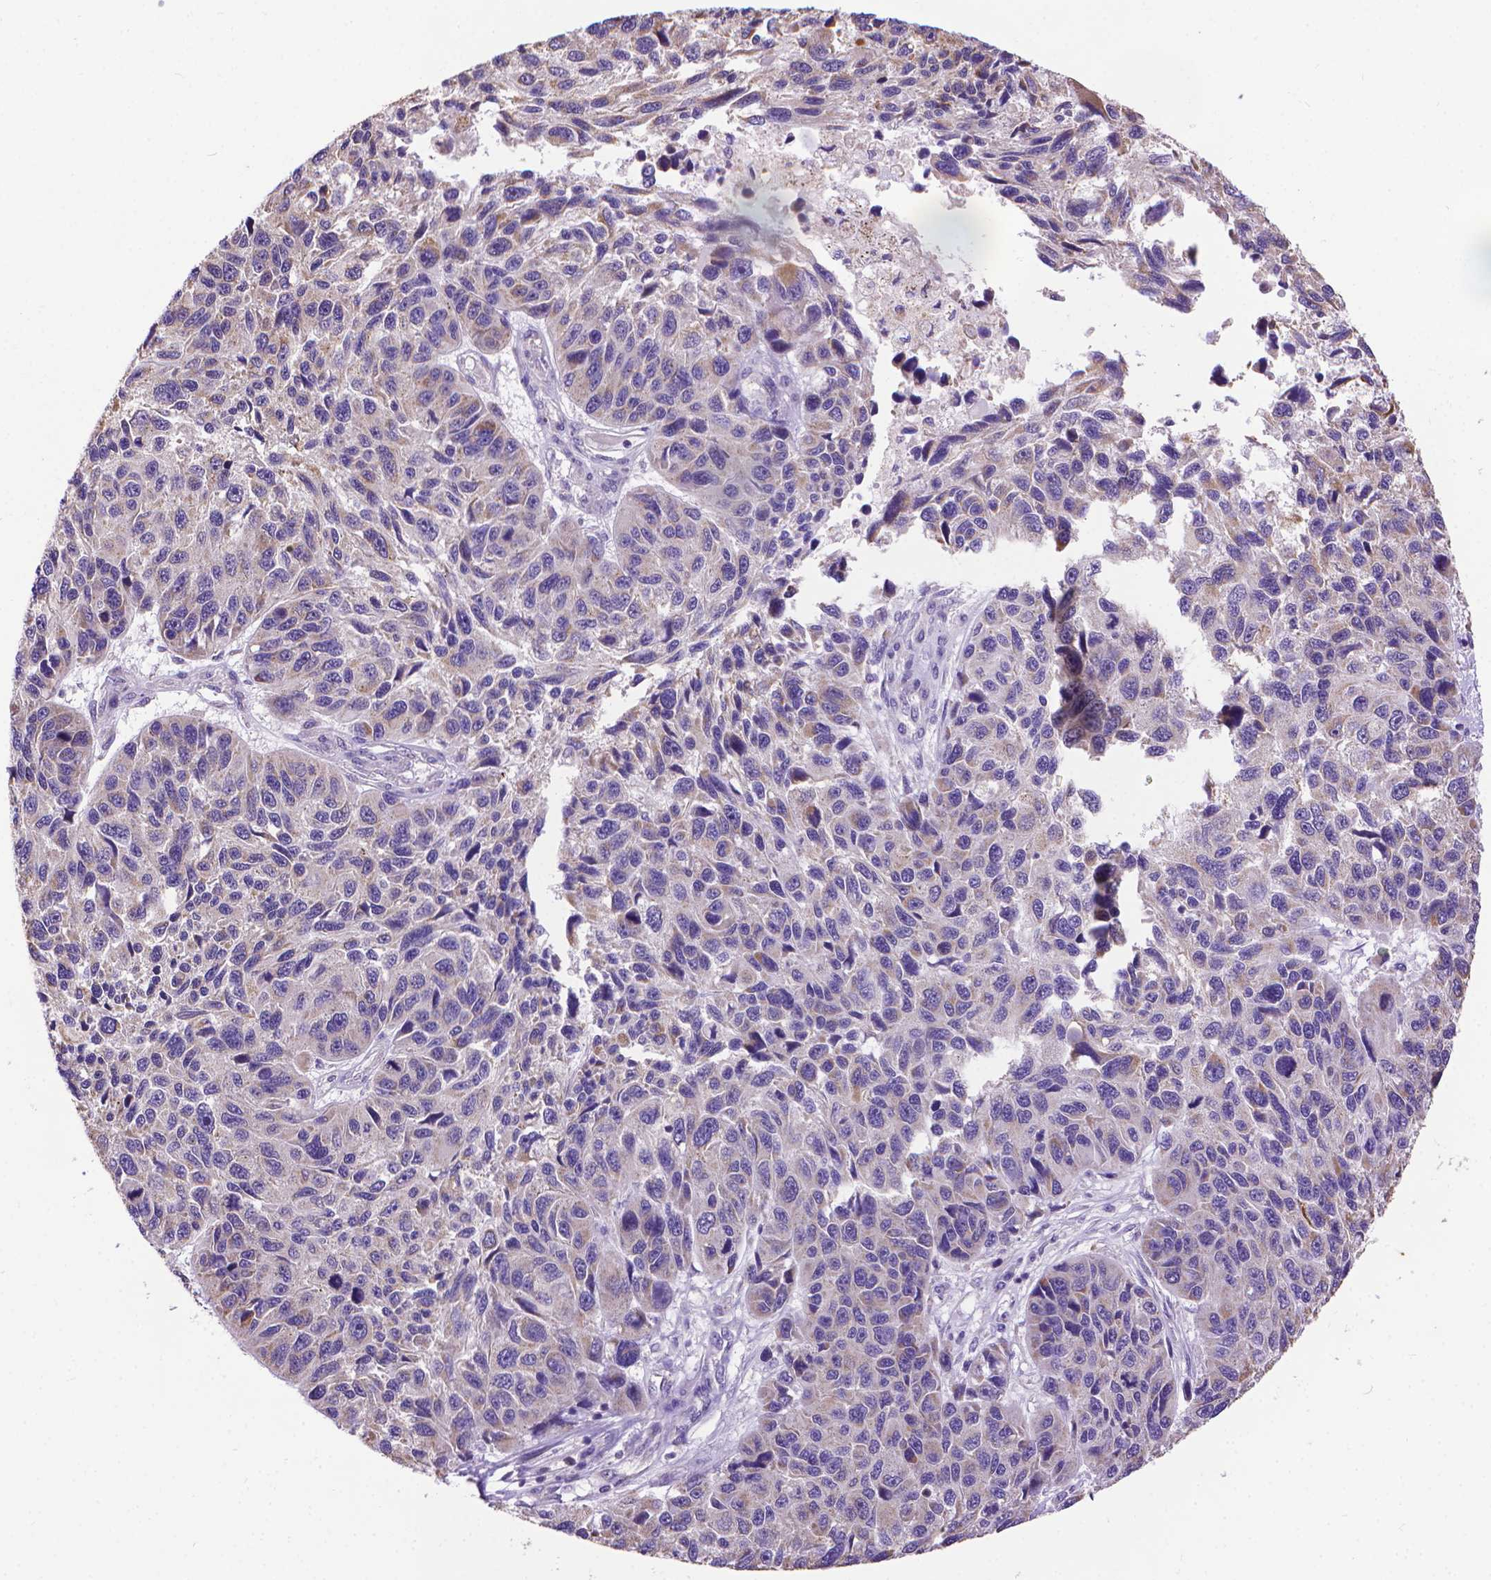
{"staining": {"intensity": "weak", "quantity": "<25%", "location": "cytoplasmic/membranous"}, "tissue": "melanoma", "cell_type": "Tumor cells", "image_type": "cancer", "snomed": [{"axis": "morphology", "description": "Malignant melanoma, NOS"}, {"axis": "topography", "description": "Skin"}], "caption": "This photomicrograph is of malignant melanoma stained with IHC to label a protein in brown with the nuclei are counter-stained blue. There is no staining in tumor cells.", "gene": "SYN1", "patient": {"sex": "male", "age": 53}}